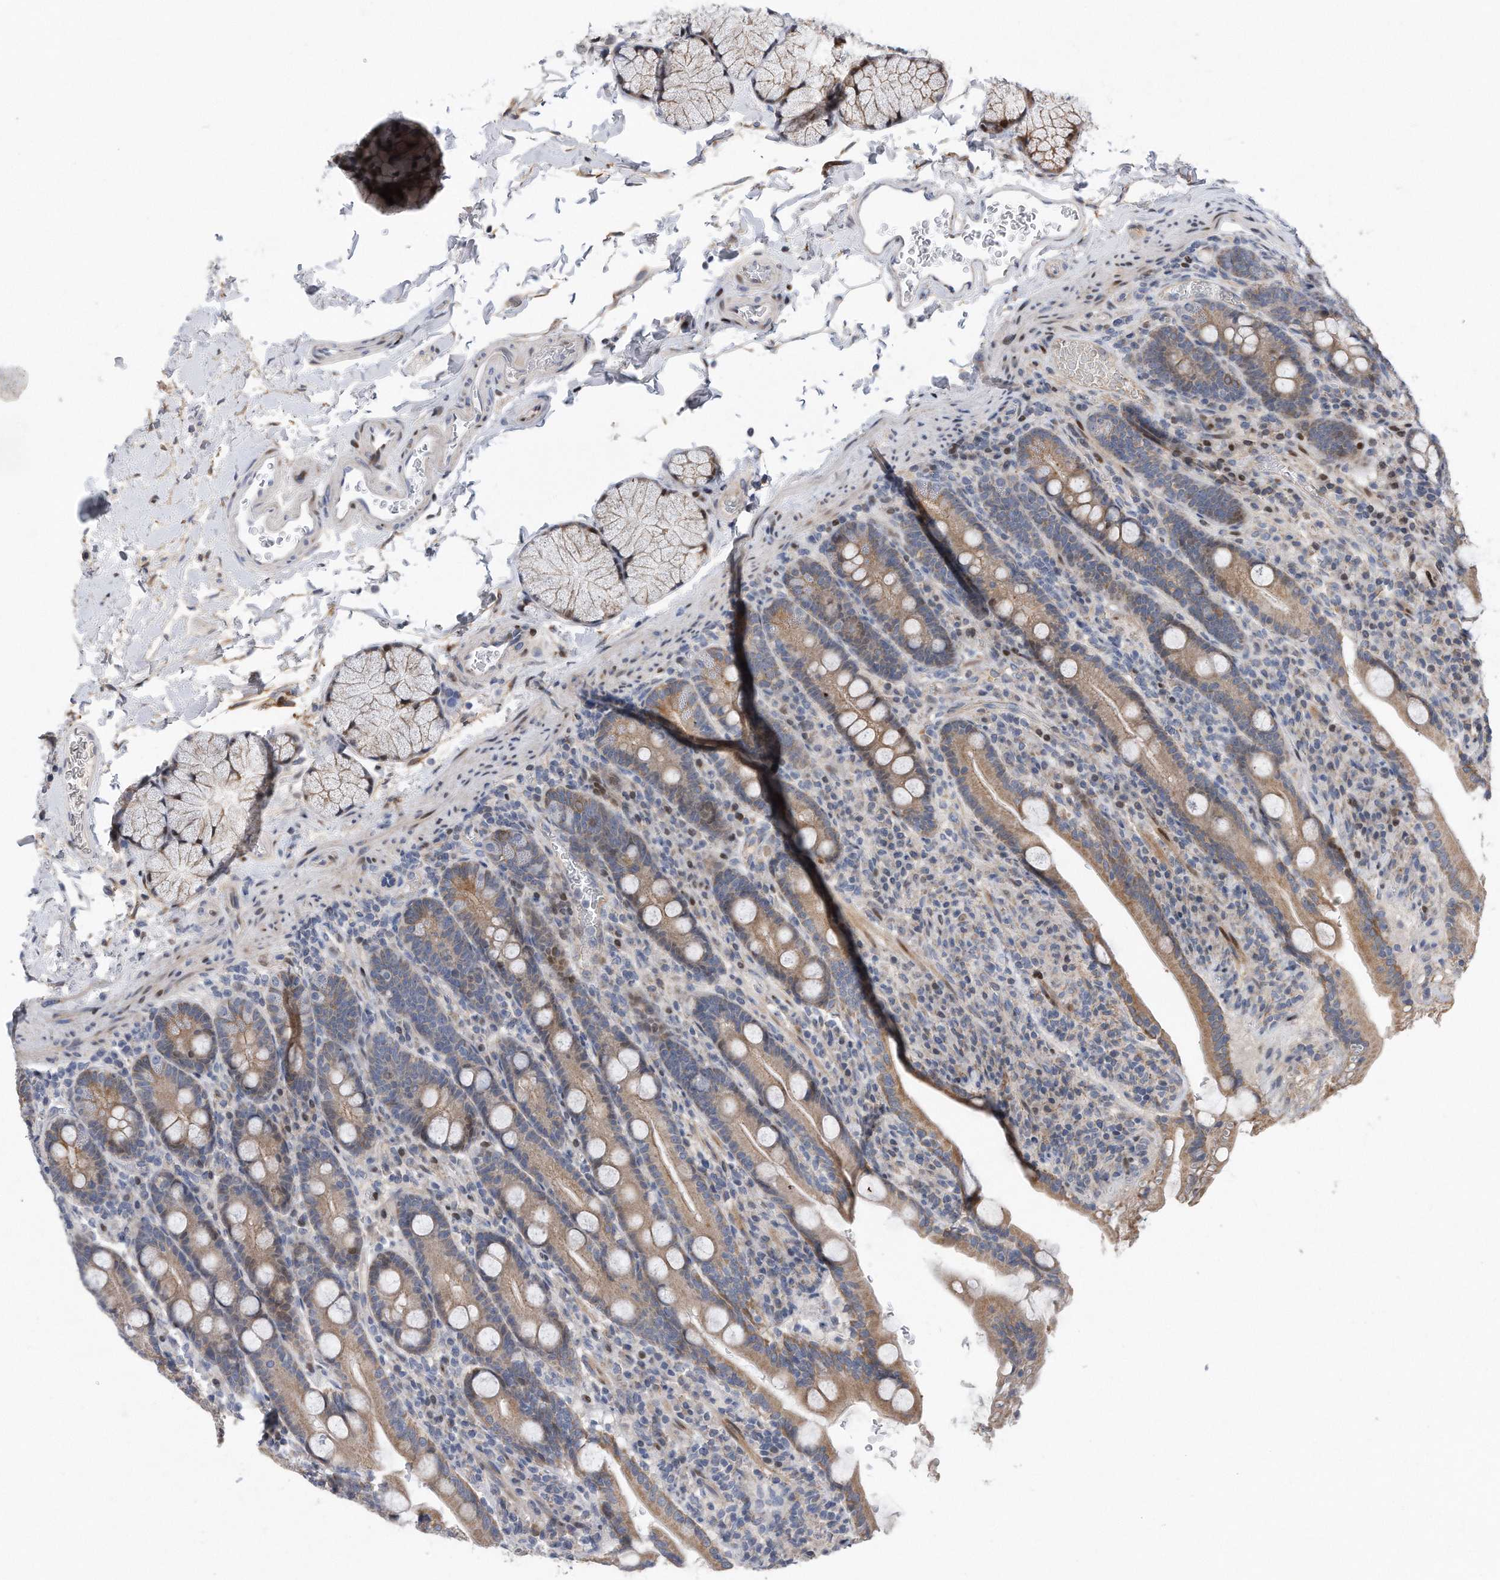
{"staining": {"intensity": "moderate", "quantity": ">75%", "location": "cytoplasmic/membranous"}, "tissue": "duodenum", "cell_type": "Glandular cells", "image_type": "normal", "snomed": [{"axis": "morphology", "description": "Normal tissue, NOS"}, {"axis": "topography", "description": "Duodenum"}], "caption": "Protein staining of normal duodenum reveals moderate cytoplasmic/membranous staining in about >75% of glandular cells. (Brightfield microscopy of DAB IHC at high magnification).", "gene": "CDH12", "patient": {"sex": "male", "age": 35}}